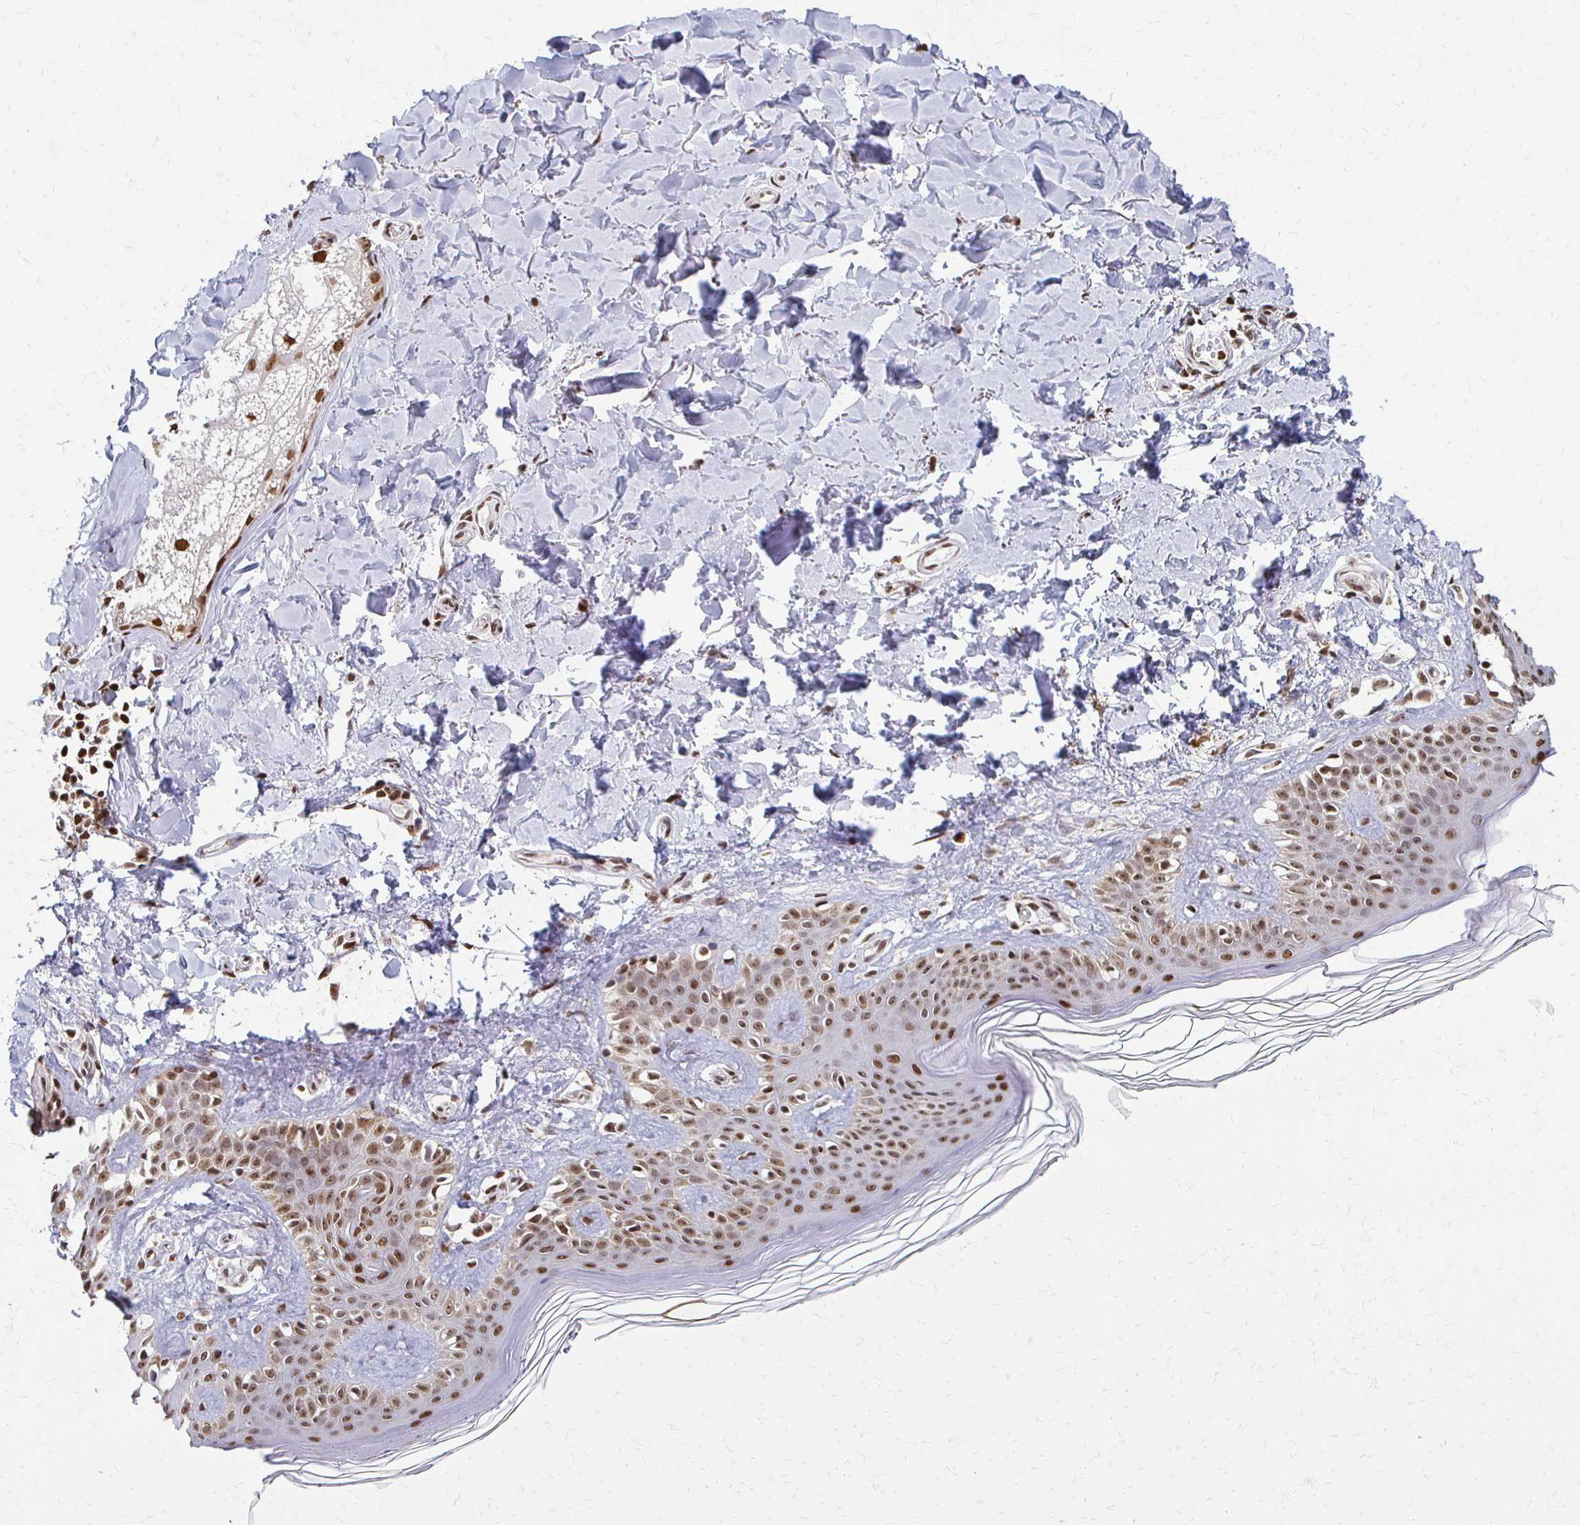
{"staining": {"intensity": "strong", "quantity": ">75%", "location": "nuclear"}, "tissue": "skin", "cell_type": "Fibroblasts", "image_type": "normal", "snomed": [{"axis": "morphology", "description": "Normal tissue, NOS"}, {"axis": "topography", "description": "Skin"}, {"axis": "topography", "description": "Peripheral nerve tissue"}], "caption": "Fibroblasts display high levels of strong nuclear staining in approximately >75% of cells in benign skin. (DAB IHC with brightfield microscopy, high magnification).", "gene": "HOXA9", "patient": {"sex": "female", "age": 45}}